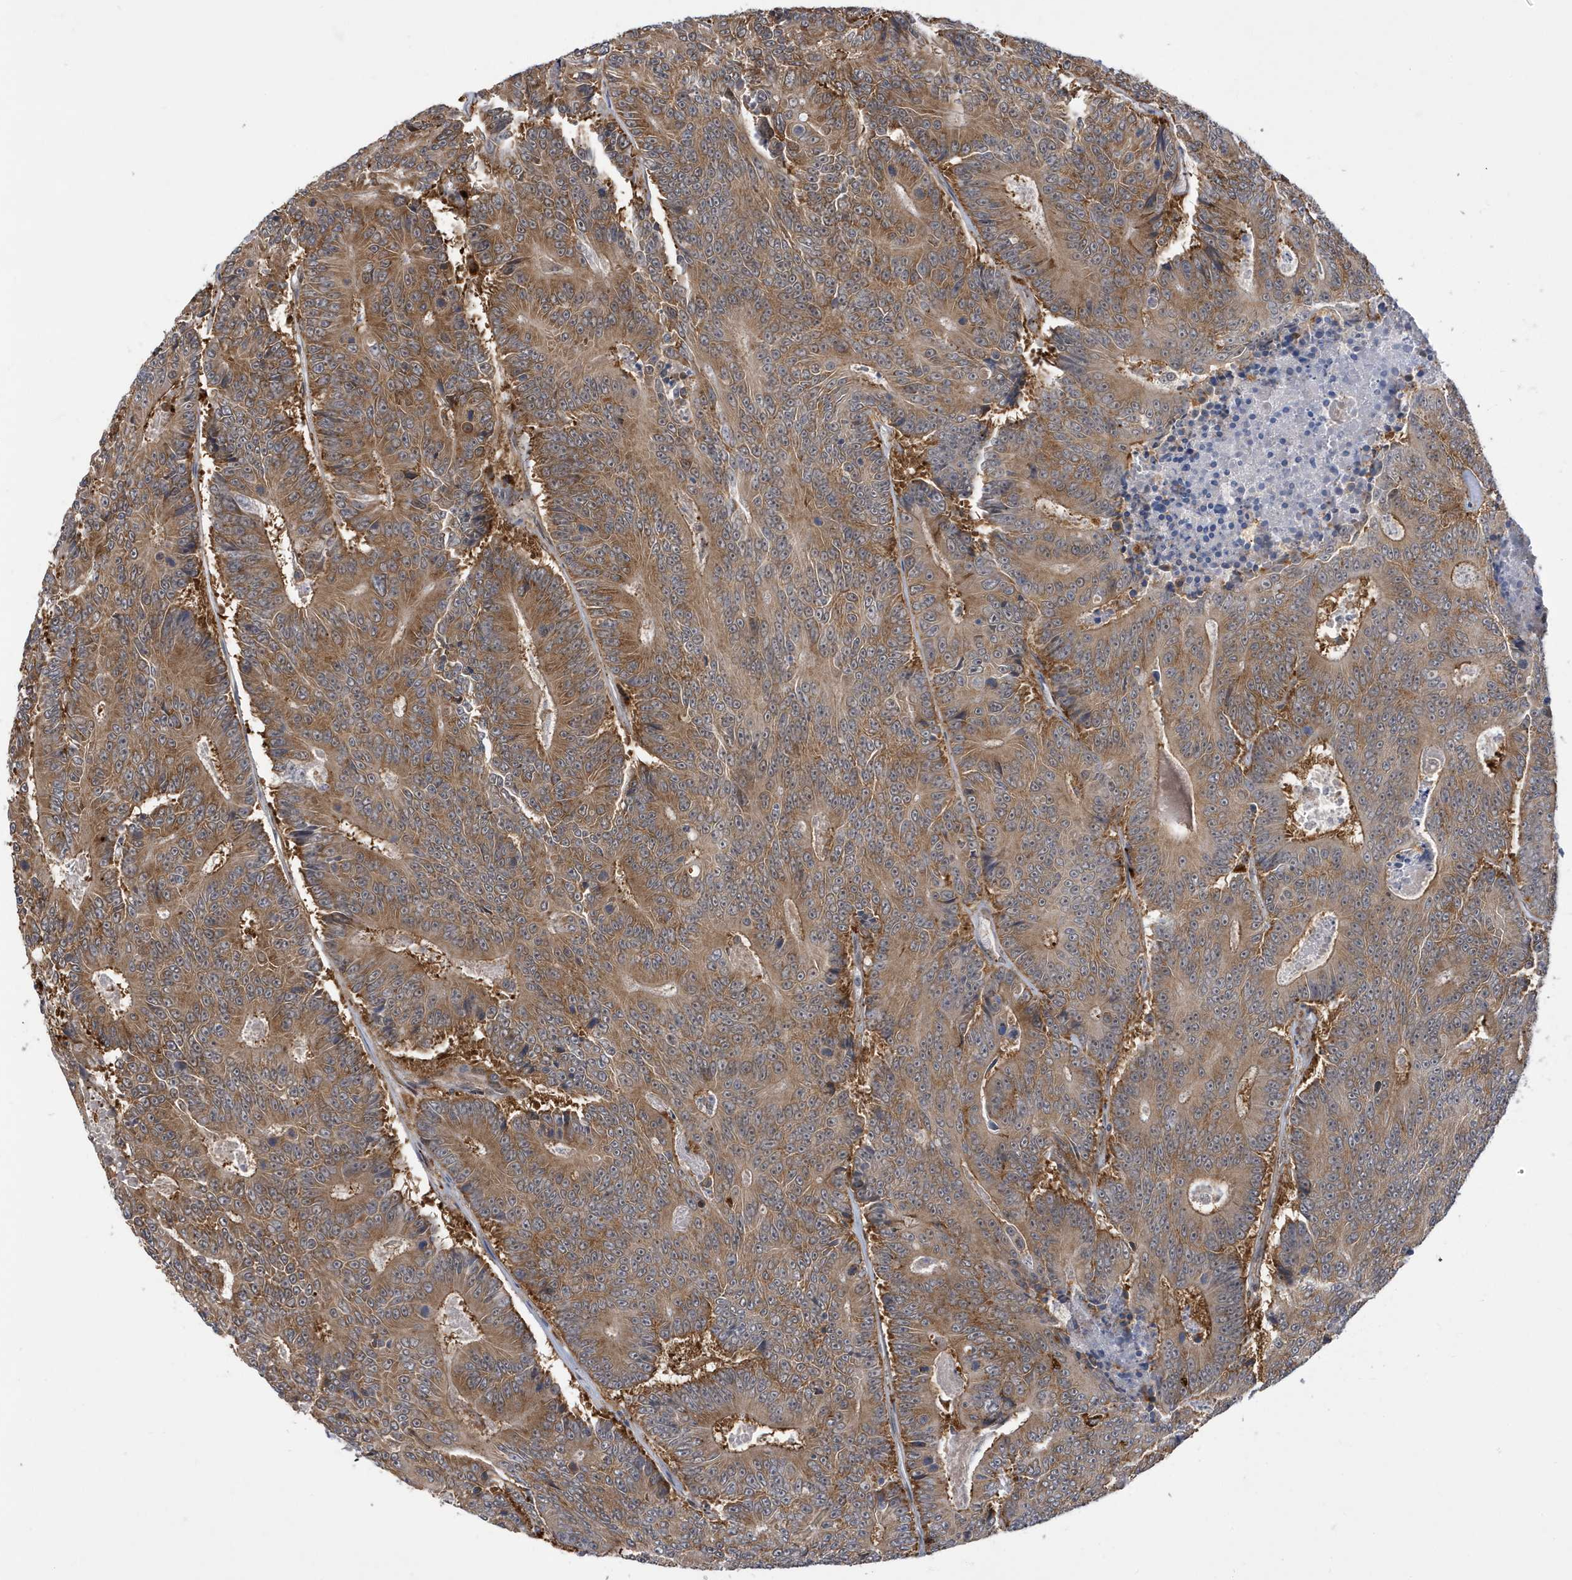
{"staining": {"intensity": "moderate", "quantity": ">75%", "location": "cytoplasmic/membranous"}, "tissue": "colorectal cancer", "cell_type": "Tumor cells", "image_type": "cancer", "snomed": [{"axis": "morphology", "description": "Adenocarcinoma, NOS"}, {"axis": "topography", "description": "Colon"}], "caption": "This micrograph reveals IHC staining of human colorectal cancer, with medium moderate cytoplasmic/membranous positivity in approximately >75% of tumor cells.", "gene": "ZNF507", "patient": {"sex": "male", "age": 83}}